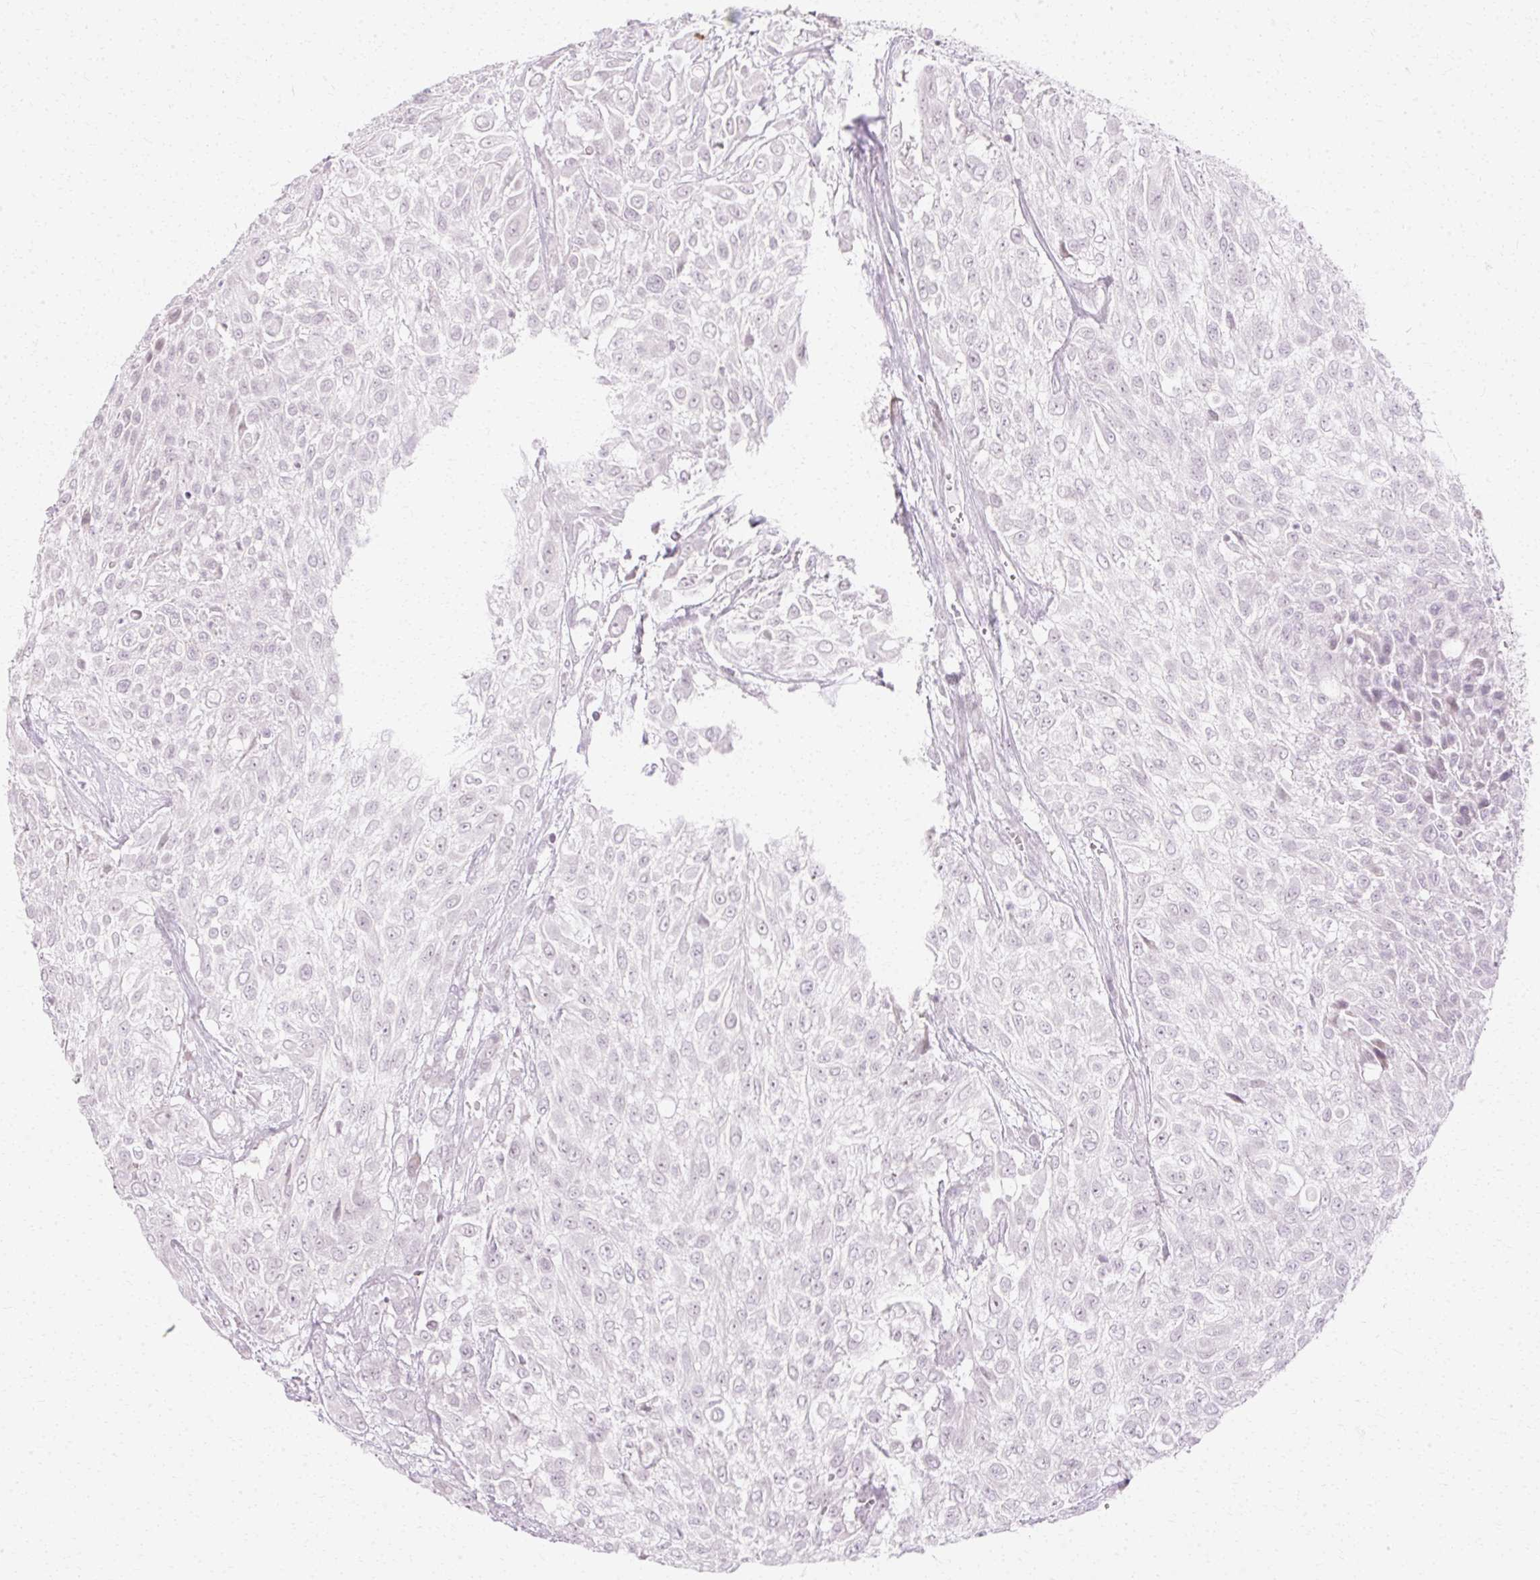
{"staining": {"intensity": "negative", "quantity": "none", "location": "none"}, "tissue": "urothelial cancer", "cell_type": "Tumor cells", "image_type": "cancer", "snomed": [{"axis": "morphology", "description": "Urothelial carcinoma, High grade"}, {"axis": "topography", "description": "Urinary bladder"}], "caption": "Tumor cells are negative for protein expression in human urothelial cancer.", "gene": "C3orf49", "patient": {"sex": "male", "age": 57}}